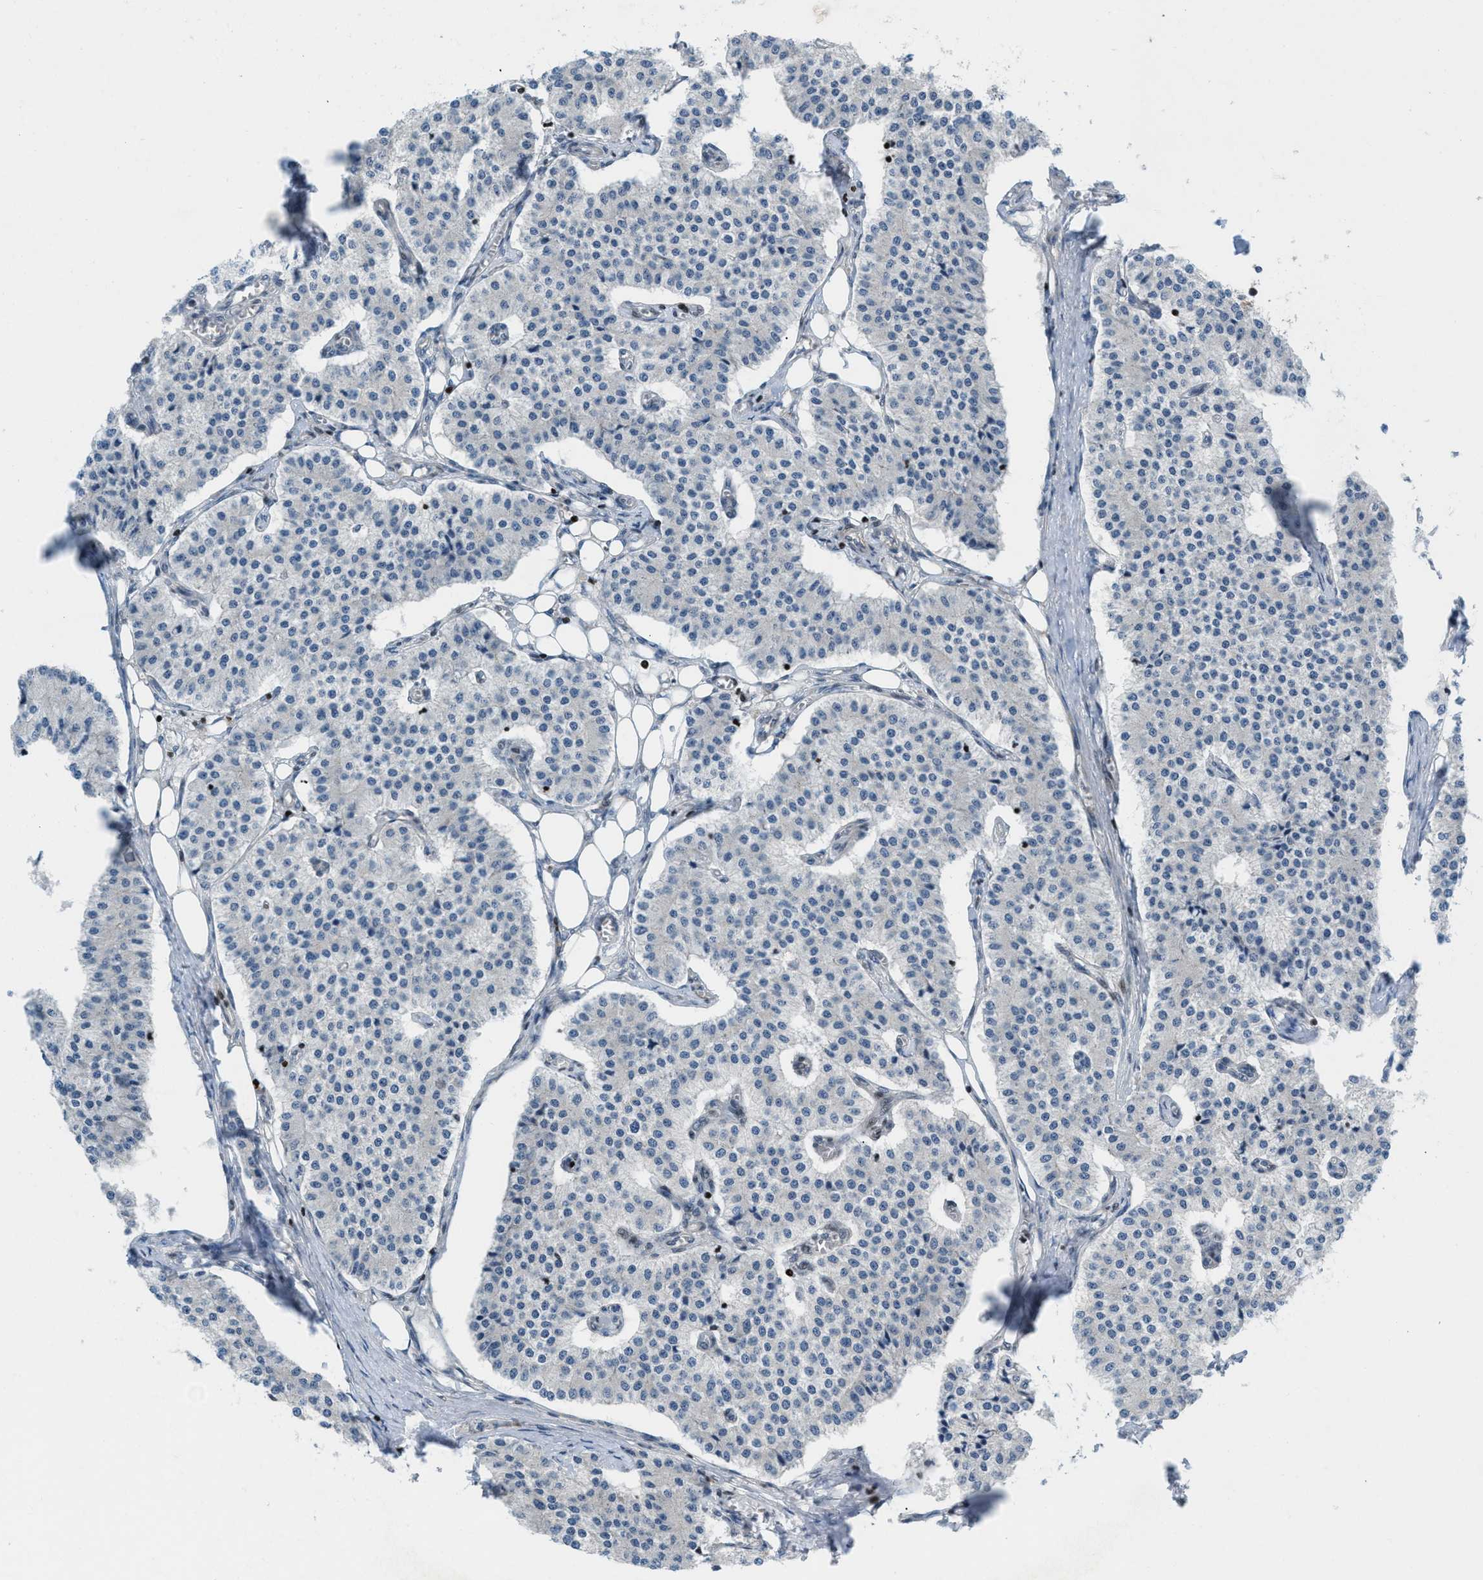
{"staining": {"intensity": "negative", "quantity": "none", "location": "none"}, "tissue": "carcinoid", "cell_type": "Tumor cells", "image_type": "cancer", "snomed": [{"axis": "morphology", "description": "Carcinoid, malignant, NOS"}, {"axis": "topography", "description": "Colon"}], "caption": "An image of malignant carcinoid stained for a protein shows no brown staining in tumor cells.", "gene": "ZNF276", "patient": {"sex": "female", "age": 52}}